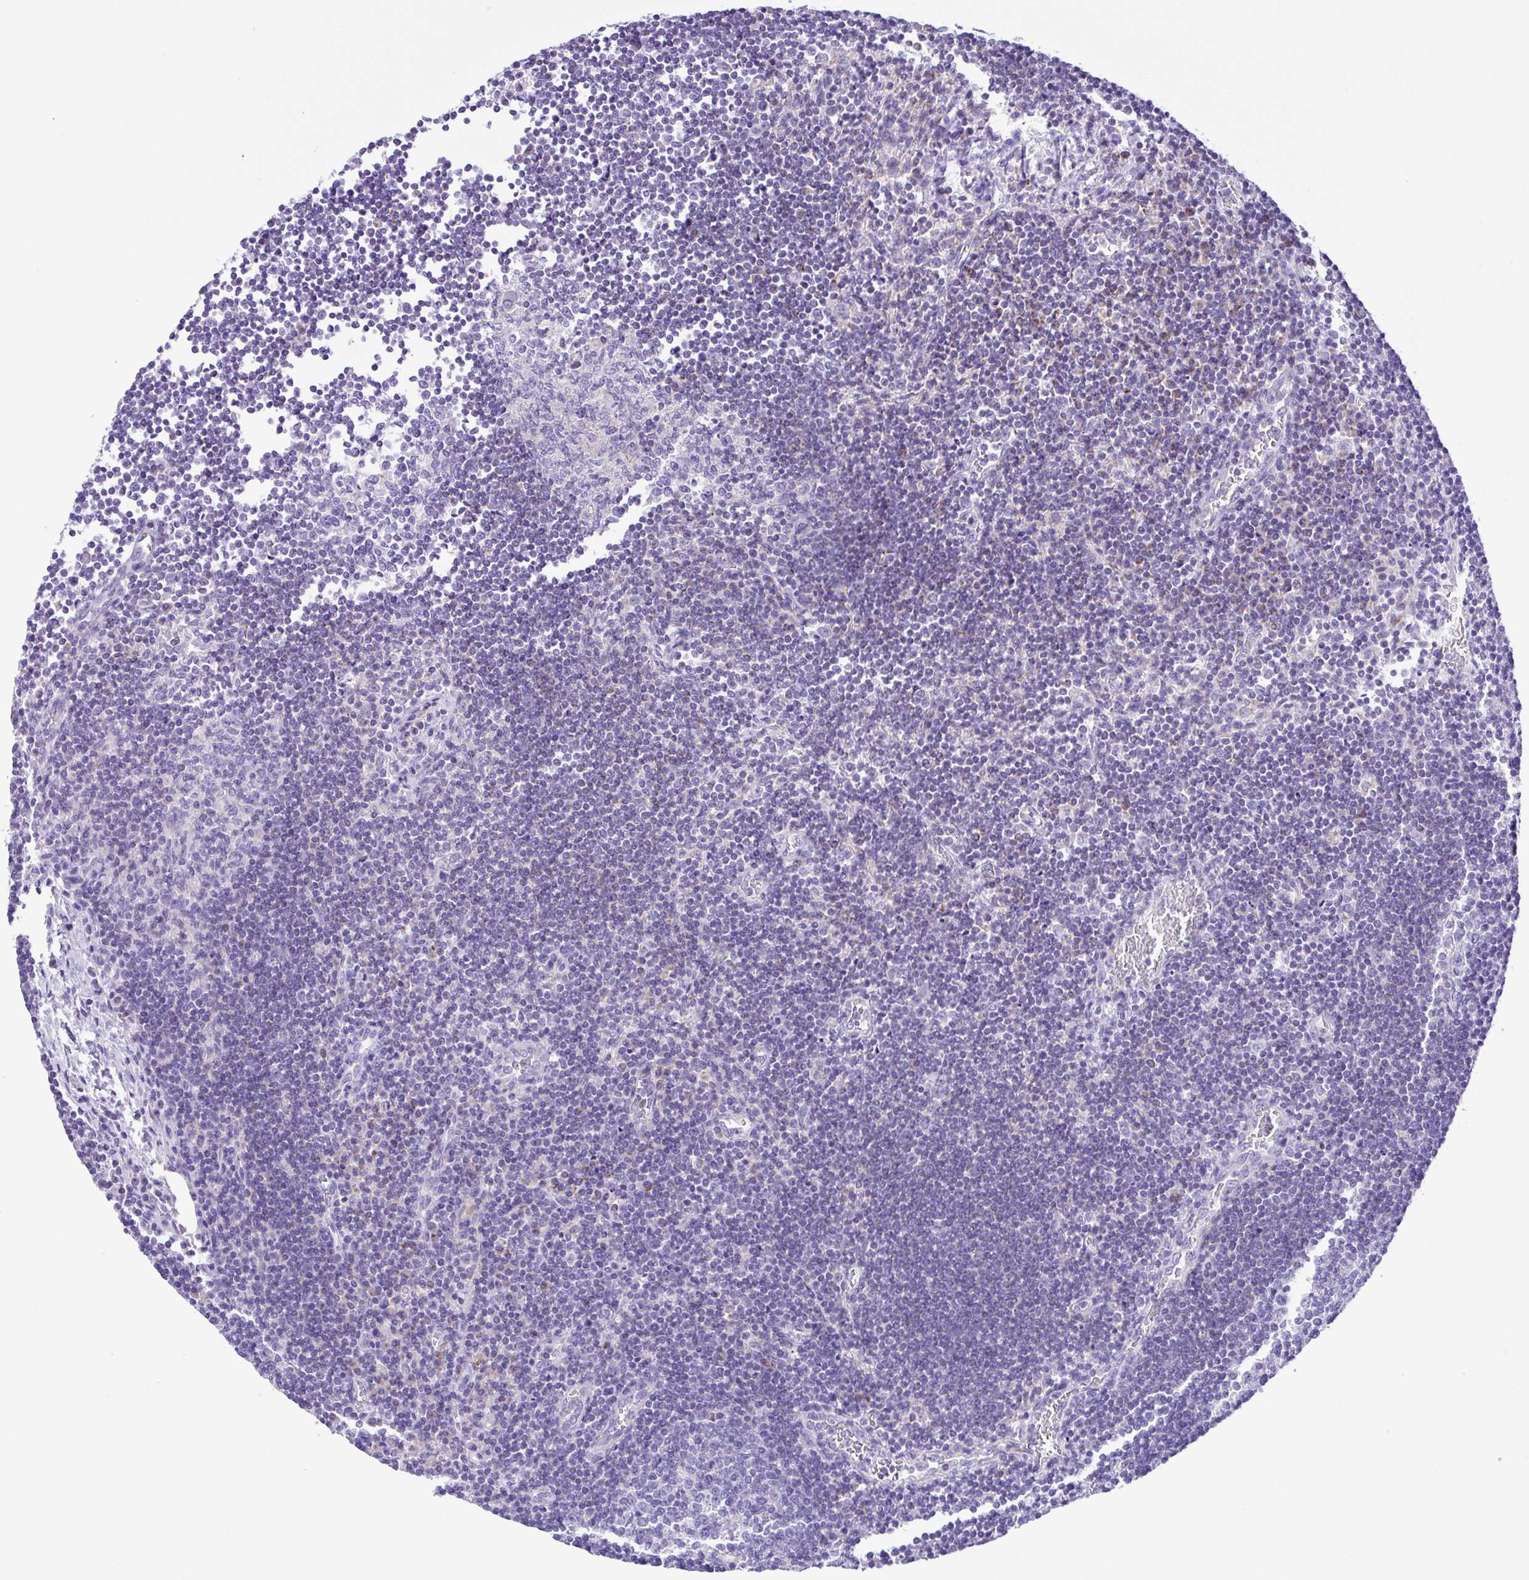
{"staining": {"intensity": "negative", "quantity": "none", "location": "none"}, "tissue": "lymph node", "cell_type": "Germinal center cells", "image_type": "normal", "snomed": [{"axis": "morphology", "description": "Normal tissue, NOS"}, {"axis": "topography", "description": "Lymph node"}], "caption": "A high-resolution micrograph shows immunohistochemistry staining of normal lymph node, which shows no significant staining in germinal center cells.", "gene": "SYT1", "patient": {"sex": "male", "age": 67}}